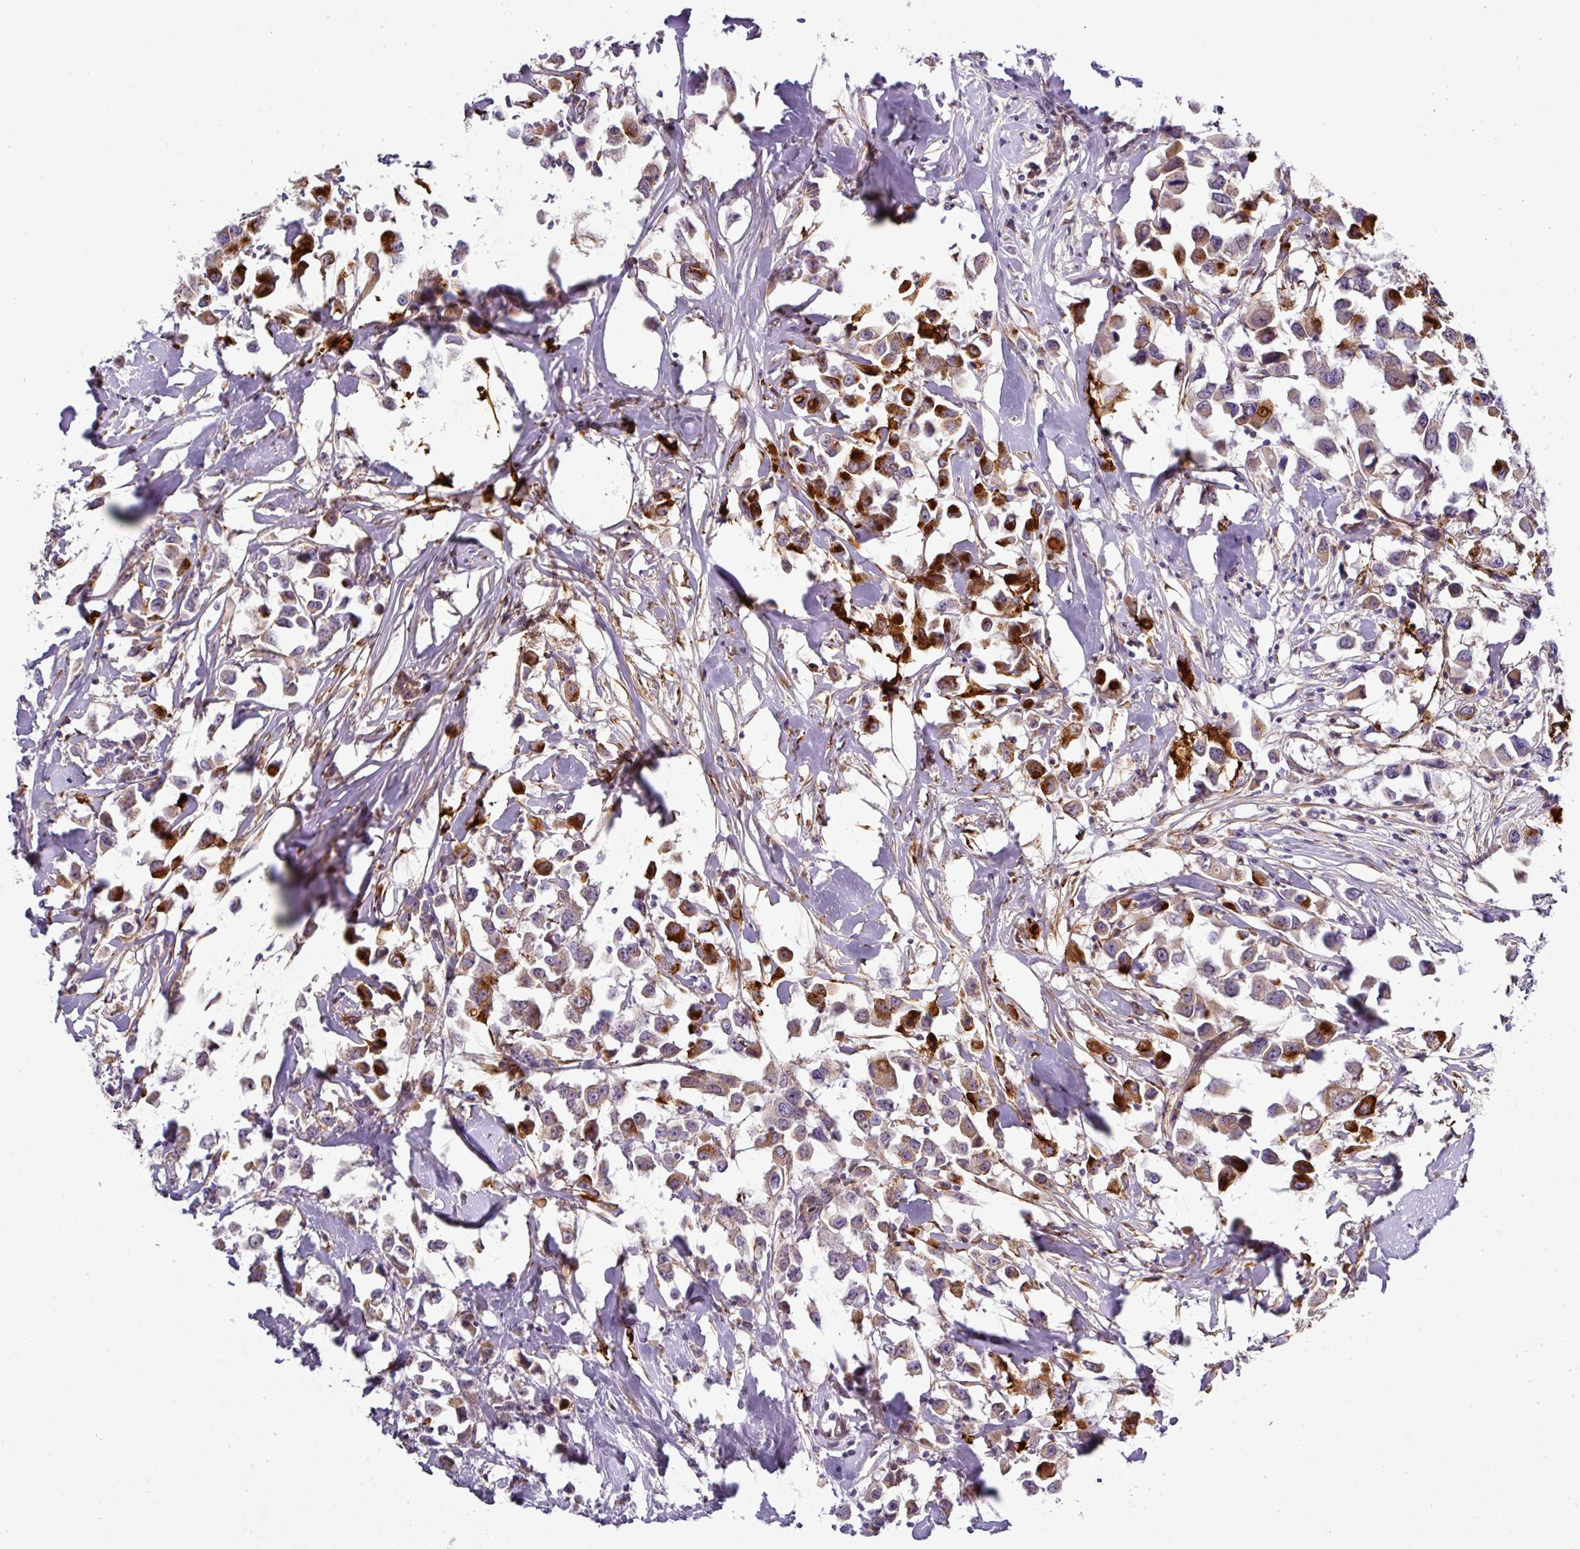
{"staining": {"intensity": "strong", "quantity": "<25%", "location": "cytoplasmic/membranous"}, "tissue": "breast cancer", "cell_type": "Tumor cells", "image_type": "cancer", "snomed": [{"axis": "morphology", "description": "Duct carcinoma"}, {"axis": "topography", "description": "Breast"}], "caption": "Immunohistochemistry (IHC) of breast cancer displays medium levels of strong cytoplasmic/membranous staining in approximately <25% of tumor cells.", "gene": "GAN", "patient": {"sex": "female", "age": 61}}